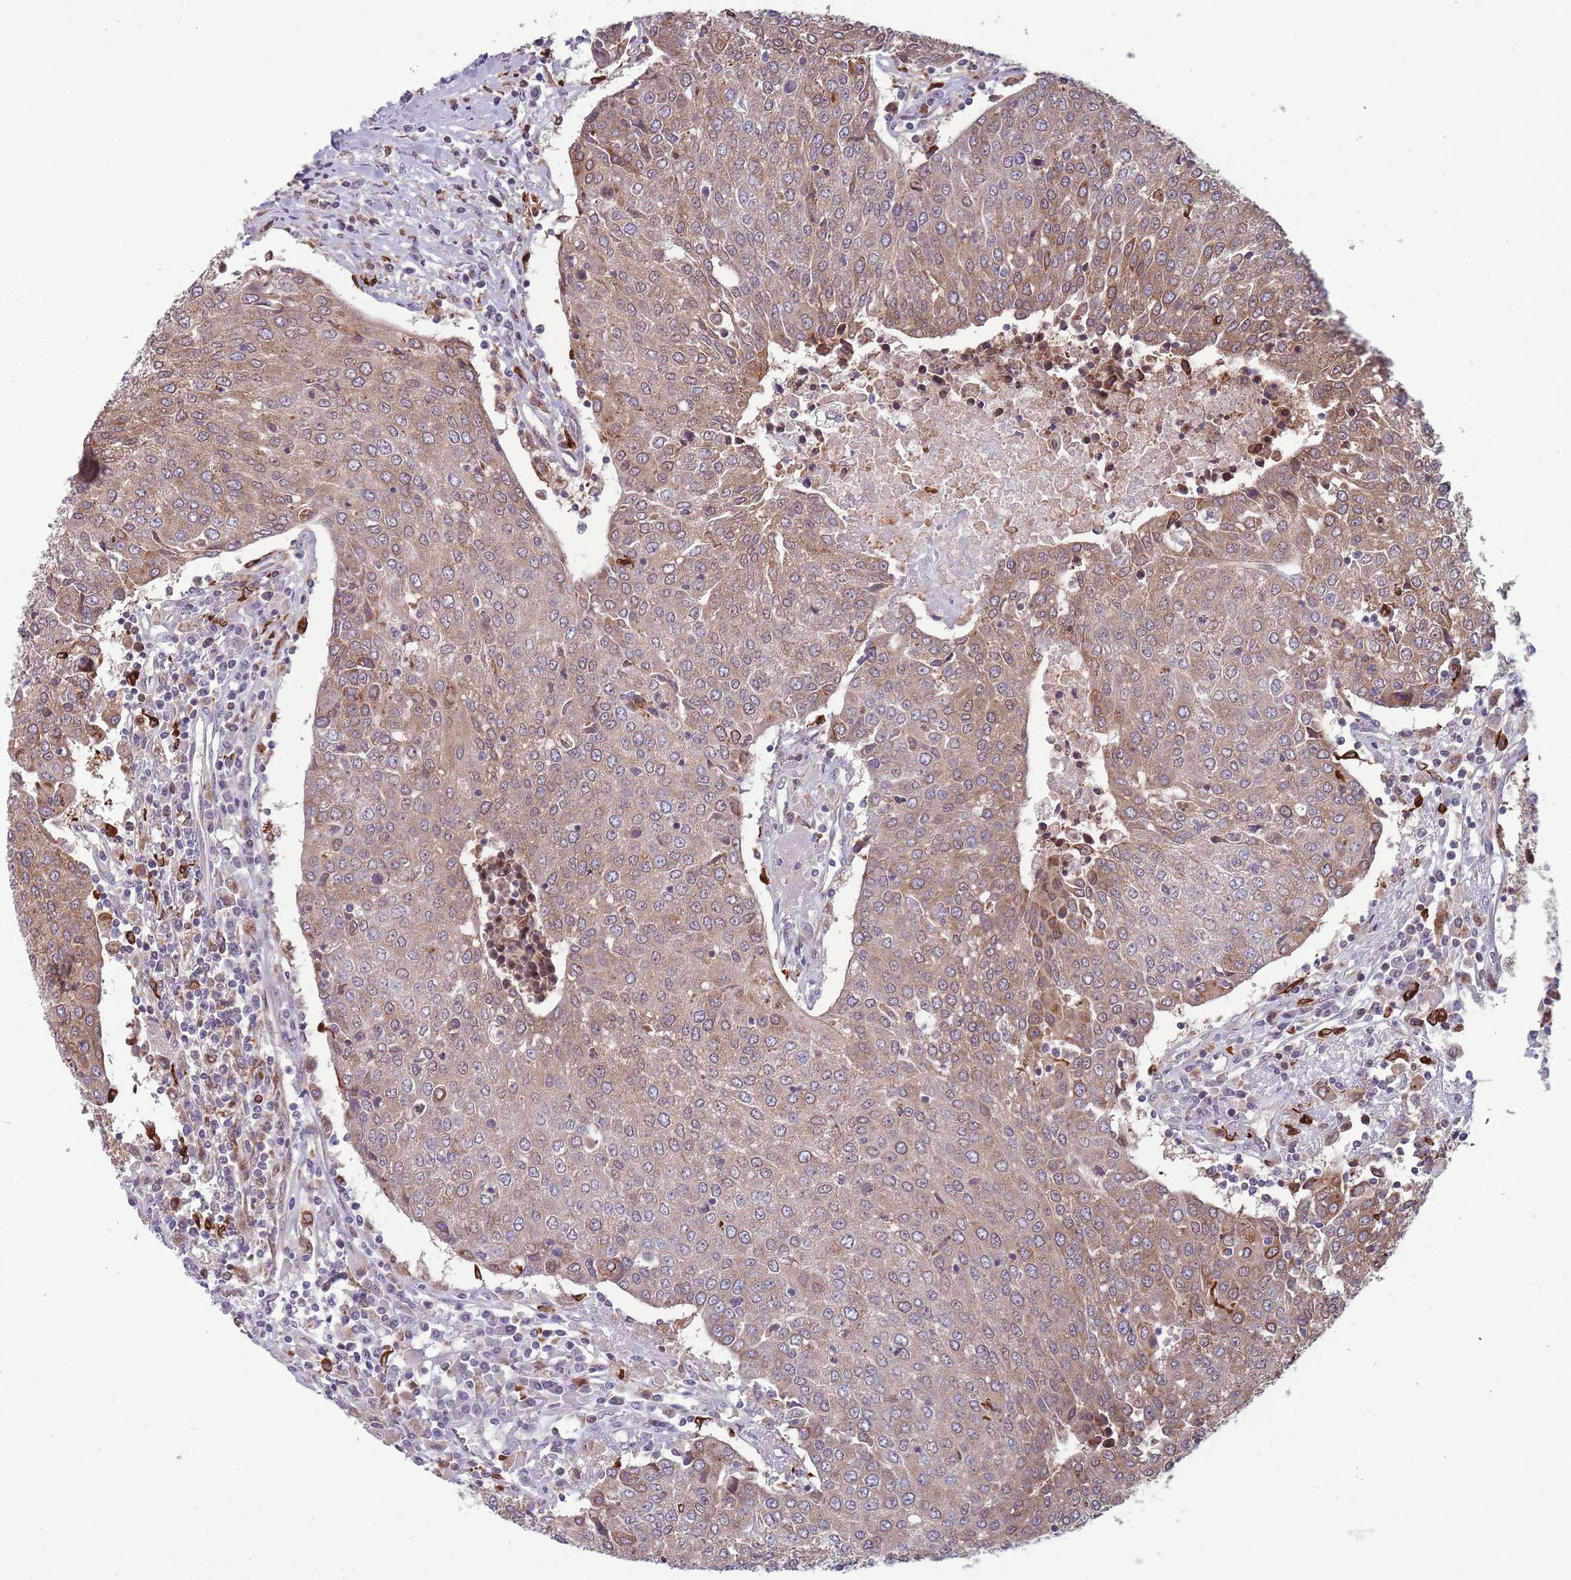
{"staining": {"intensity": "moderate", "quantity": ">75%", "location": "cytoplasmic/membranous"}, "tissue": "urothelial cancer", "cell_type": "Tumor cells", "image_type": "cancer", "snomed": [{"axis": "morphology", "description": "Urothelial carcinoma, High grade"}, {"axis": "topography", "description": "Urinary bladder"}], "caption": "A photomicrograph showing moderate cytoplasmic/membranous positivity in about >75% of tumor cells in urothelial cancer, as visualized by brown immunohistochemical staining.", "gene": "TMEM121", "patient": {"sex": "female", "age": 85}}